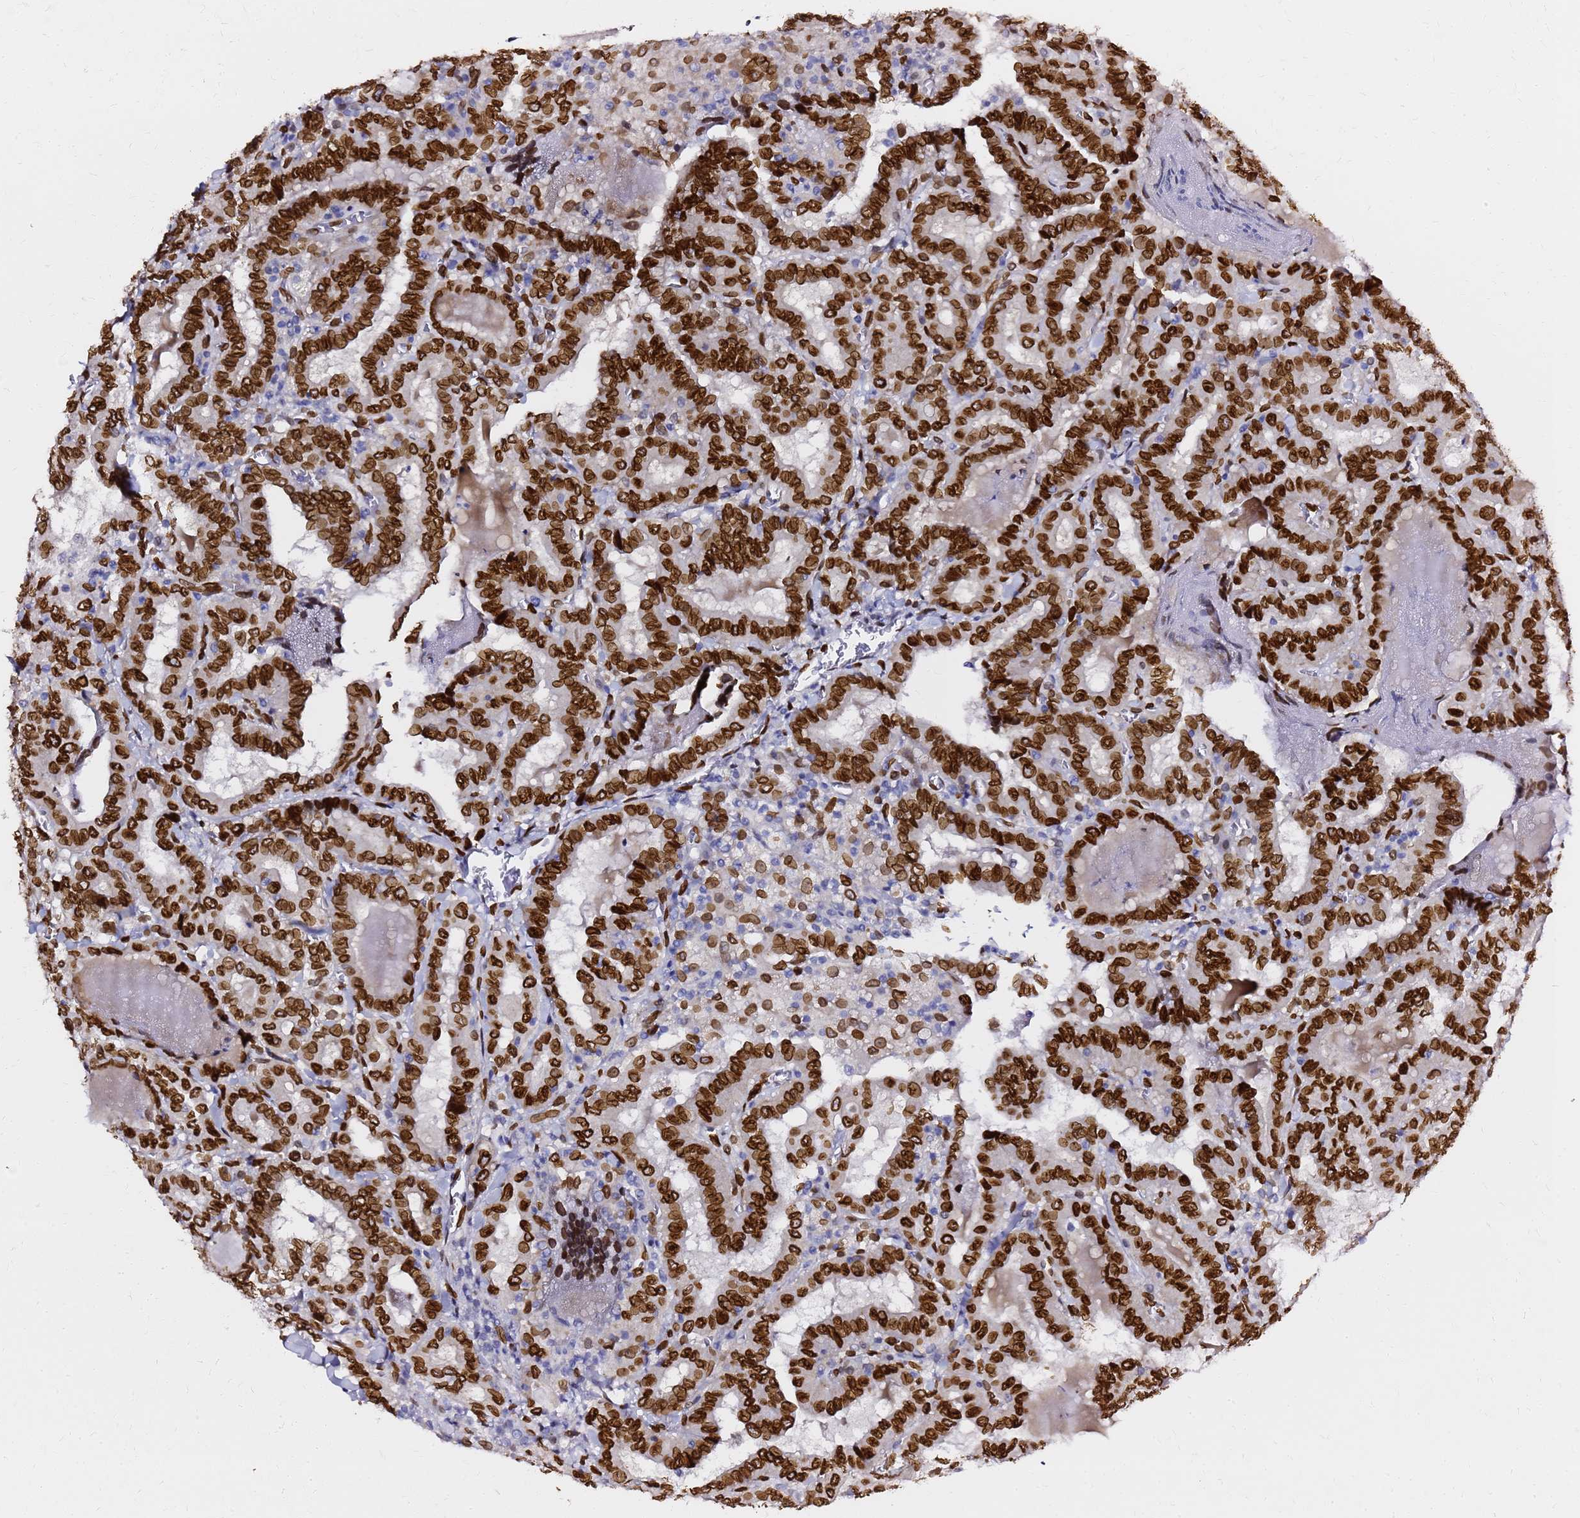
{"staining": {"intensity": "strong", "quantity": ">75%", "location": "cytoplasmic/membranous,nuclear"}, "tissue": "thyroid cancer", "cell_type": "Tumor cells", "image_type": "cancer", "snomed": [{"axis": "morphology", "description": "Papillary adenocarcinoma, NOS"}, {"axis": "topography", "description": "Thyroid gland"}], "caption": "The photomicrograph shows a brown stain indicating the presence of a protein in the cytoplasmic/membranous and nuclear of tumor cells in thyroid cancer (papillary adenocarcinoma).", "gene": "C6orf141", "patient": {"sex": "female", "age": 72}}